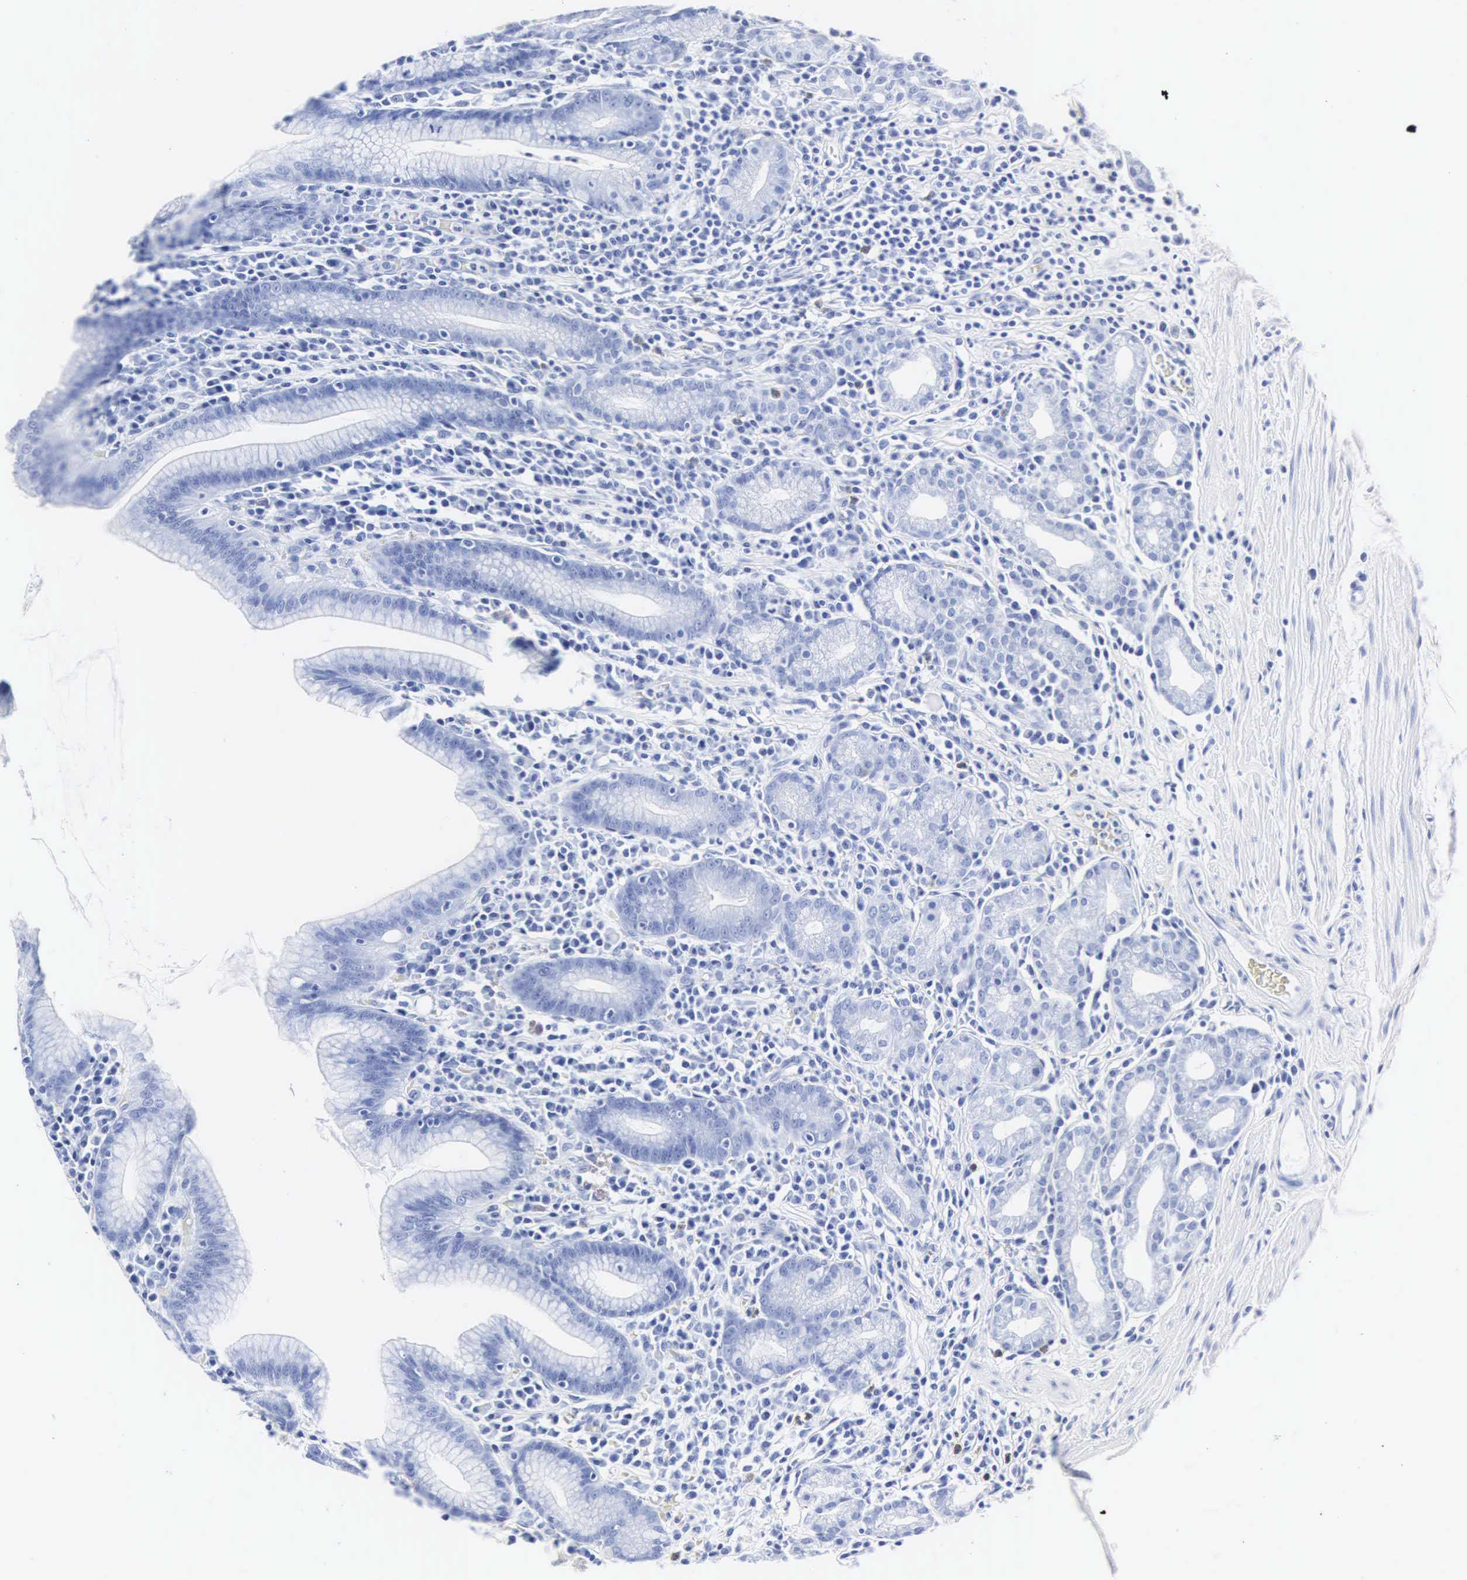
{"staining": {"intensity": "negative", "quantity": "none", "location": "none"}, "tissue": "stomach", "cell_type": "Glandular cells", "image_type": "normal", "snomed": [{"axis": "morphology", "description": "Normal tissue, NOS"}, {"axis": "topography", "description": "Stomach, lower"}], "caption": "Immunohistochemistry photomicrograph of unremarkable stomach: human stomach stained with DAB (3,3'-diaminobenzidine) displays no significant protein expression in glandular cells.", "gene": "INS", "patient": {"sex": "male", "age": 58}}